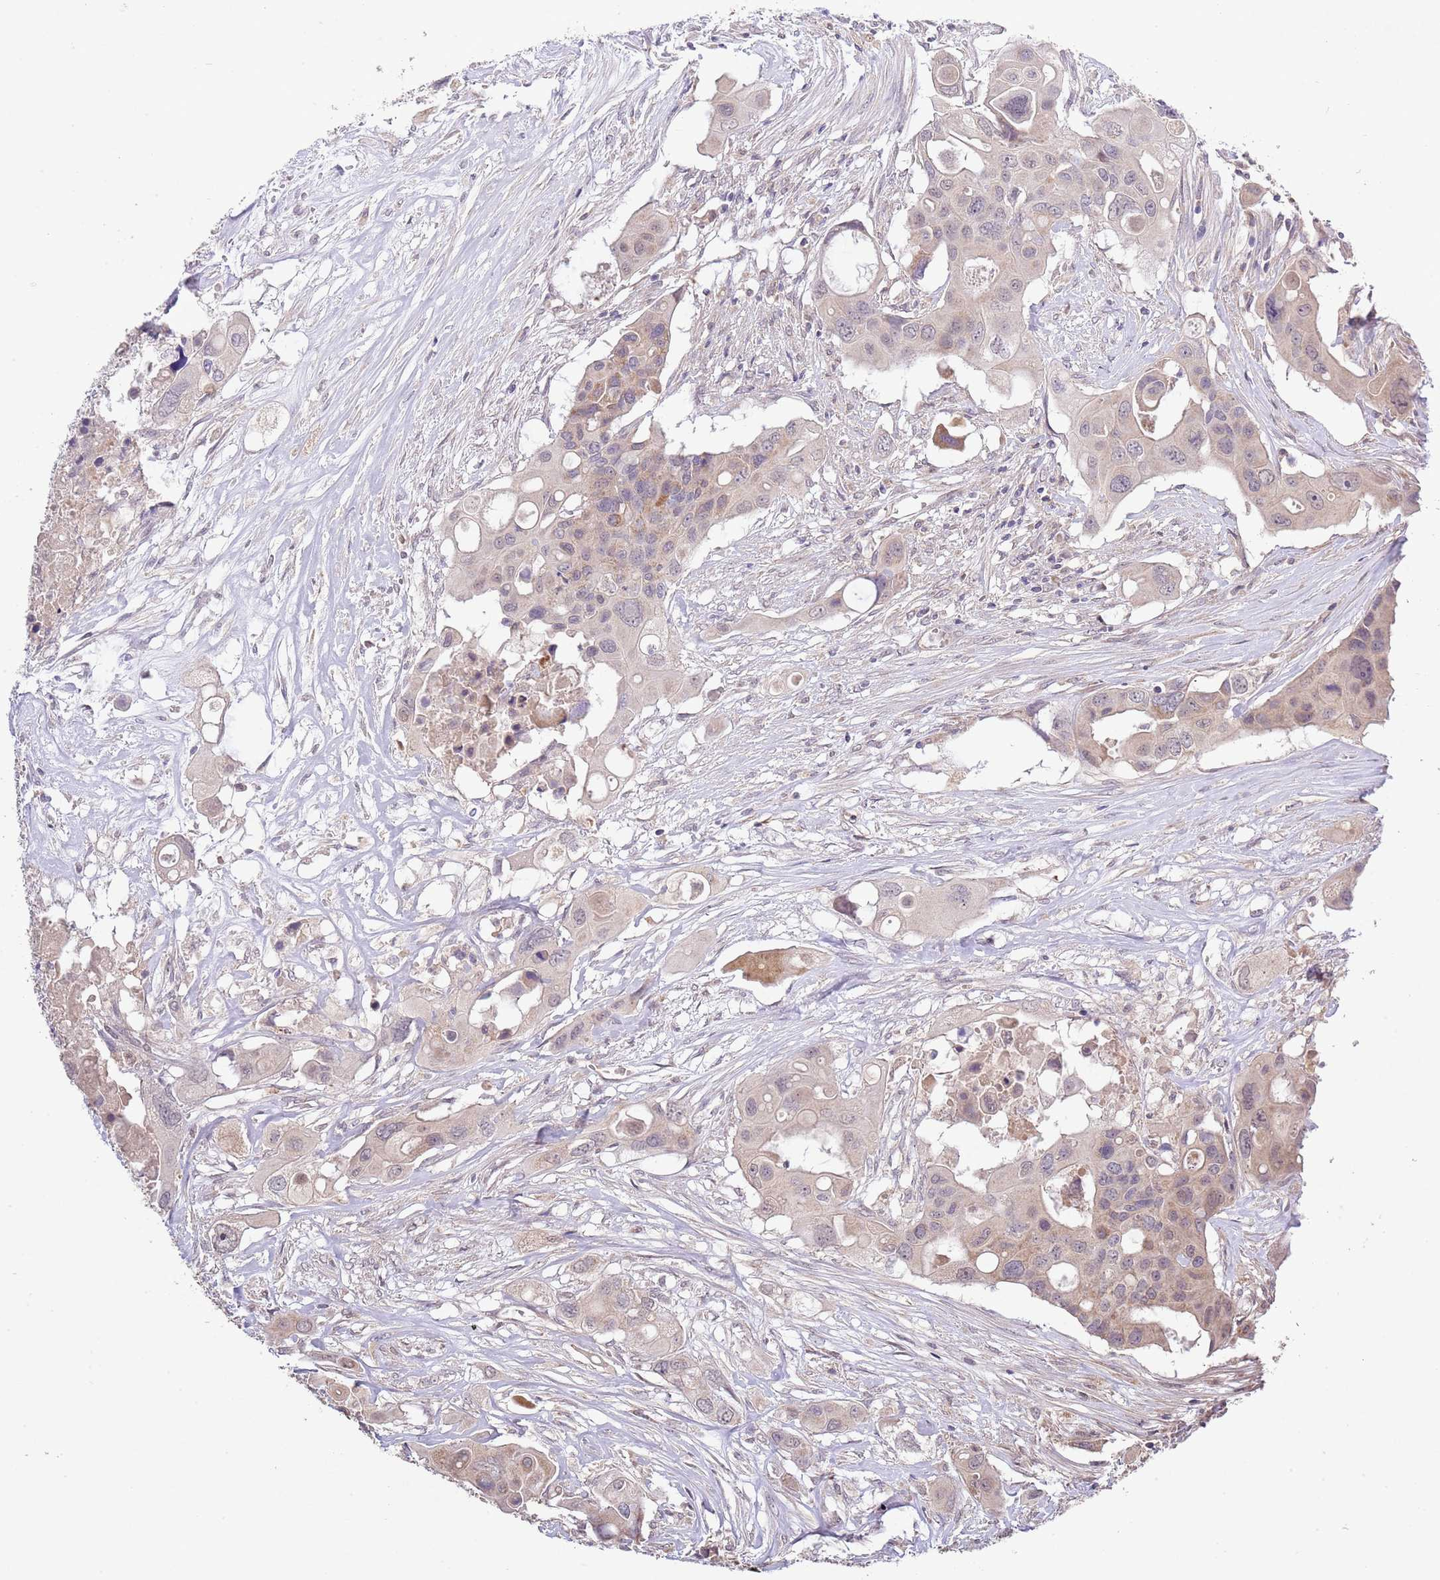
{"staining": {"intensity": "weak", "quantity": "25%-75%", "location": "cytoplasmic/membranous,nuclear"}, "tissue": "colorectal cancer", "cell_type": "Tumor cells", "image_type": "cancer", "snomed": [{"axis": "morphology", "description": "Adenocarcinoma, NOS"}, {"axis": "topography", "description": "Colon"}], "caption": "Immunohistochemical staining of colorectal adenocarcinoma shows low levels of weak cytoplasmic/membranous and nuclear protein expression in approximately 25%-75% of tumor cells.", "gene": "IVD", "patient": {"sex": "male", "age": 77}}